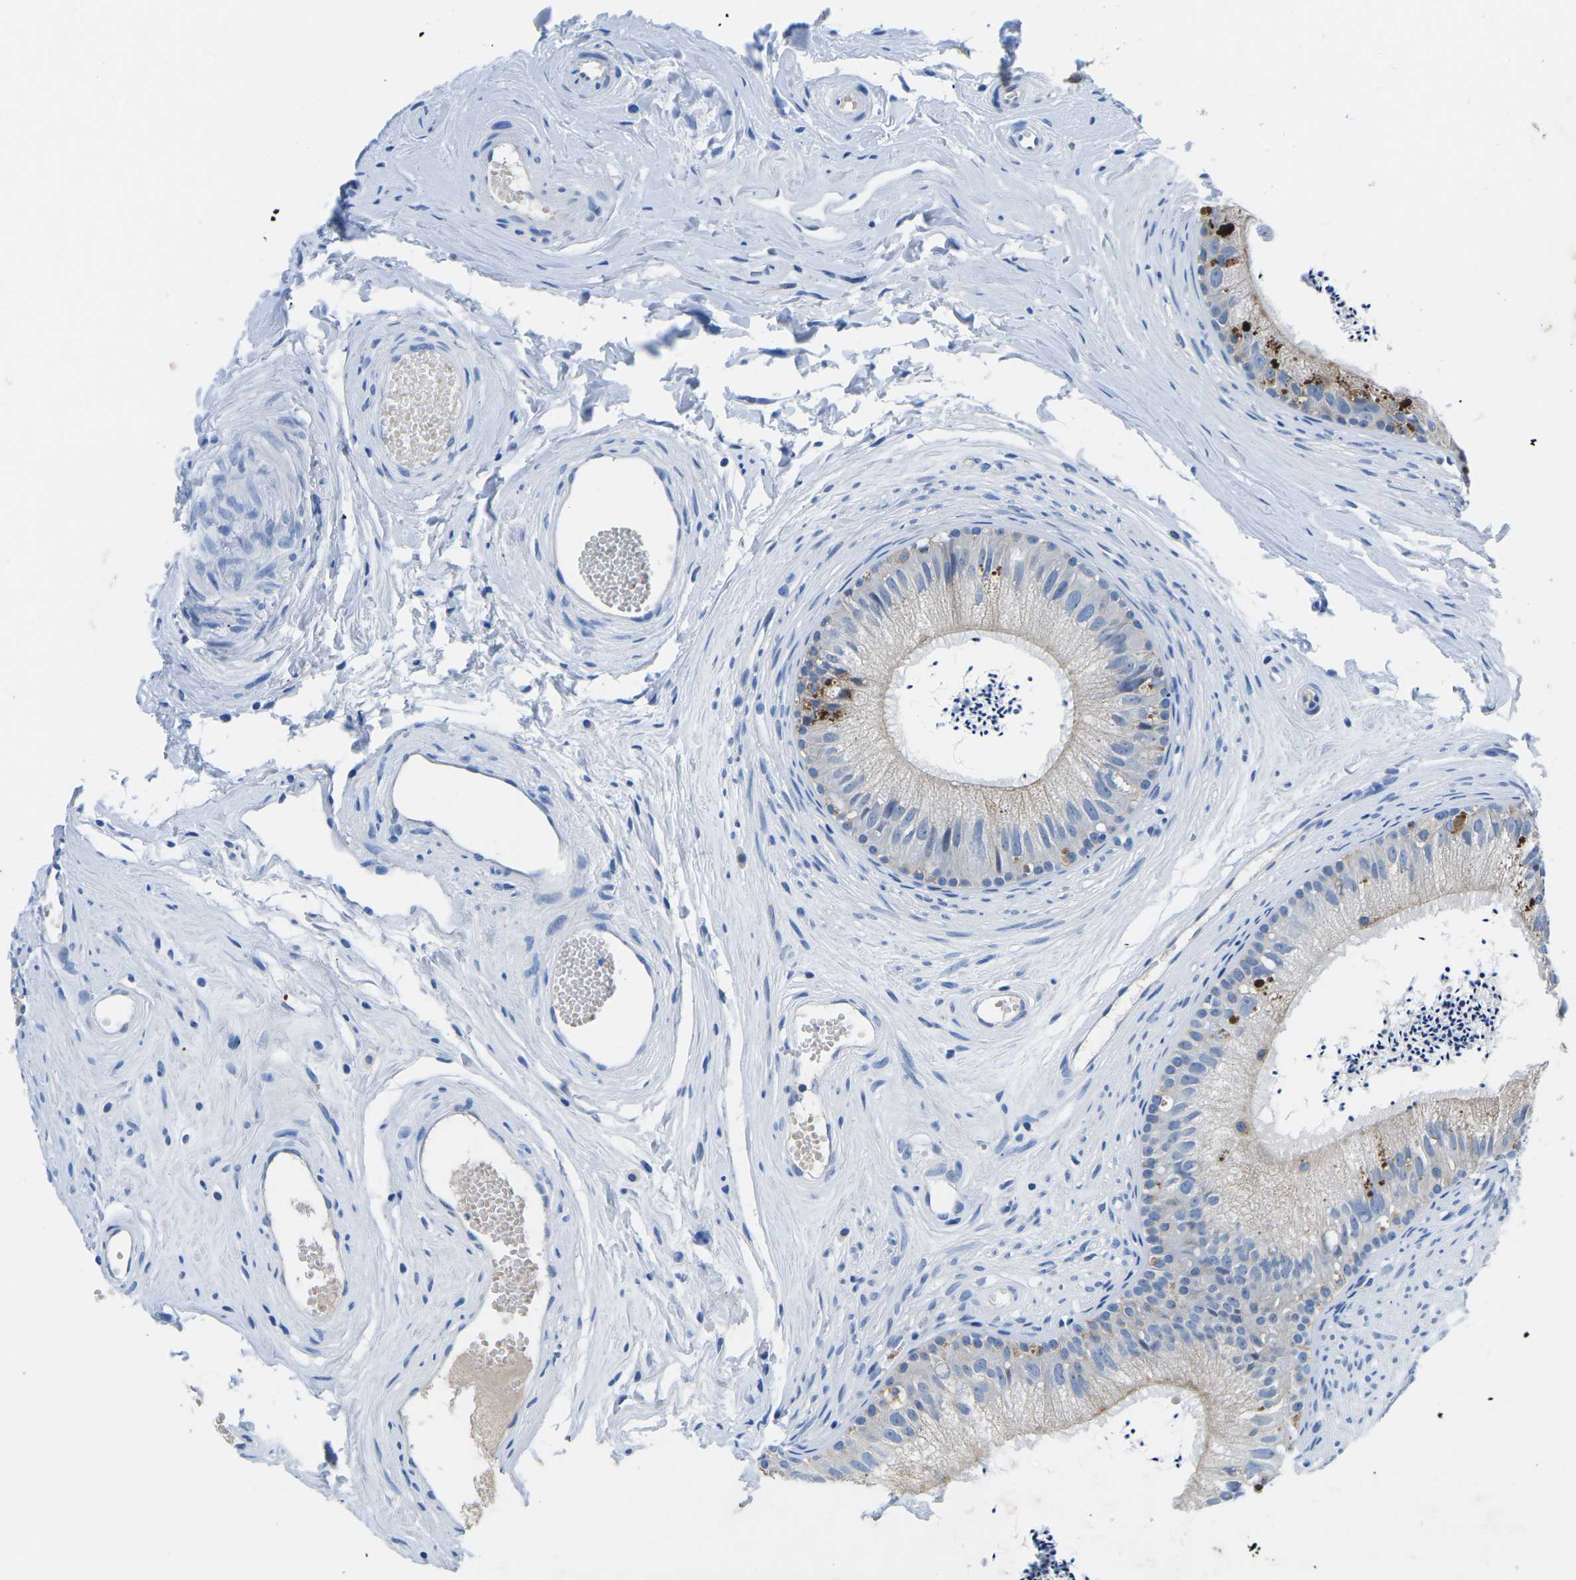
{"staining": {"intensity": "moderate", "quantity": "25%-75%", "location": "cytoplasmic/membranous"}, "tissue": "epididymis", "cell_type": "Glandular cells", "image_type": "normal", "snomed": [{"axis": "morphology", "description": "Normal tissue, NOS"}, {"axis": "topography", "description": "Epididymis"}], "caption": "A brown stain highlights moderate cytoplasmic/membranous expression of a protein in glandular cells of unremarkable human epididymis. Nuclei are stained in blue.", "gene": "TM6SF1", "patient": {"sex": "male", "age": 56}}